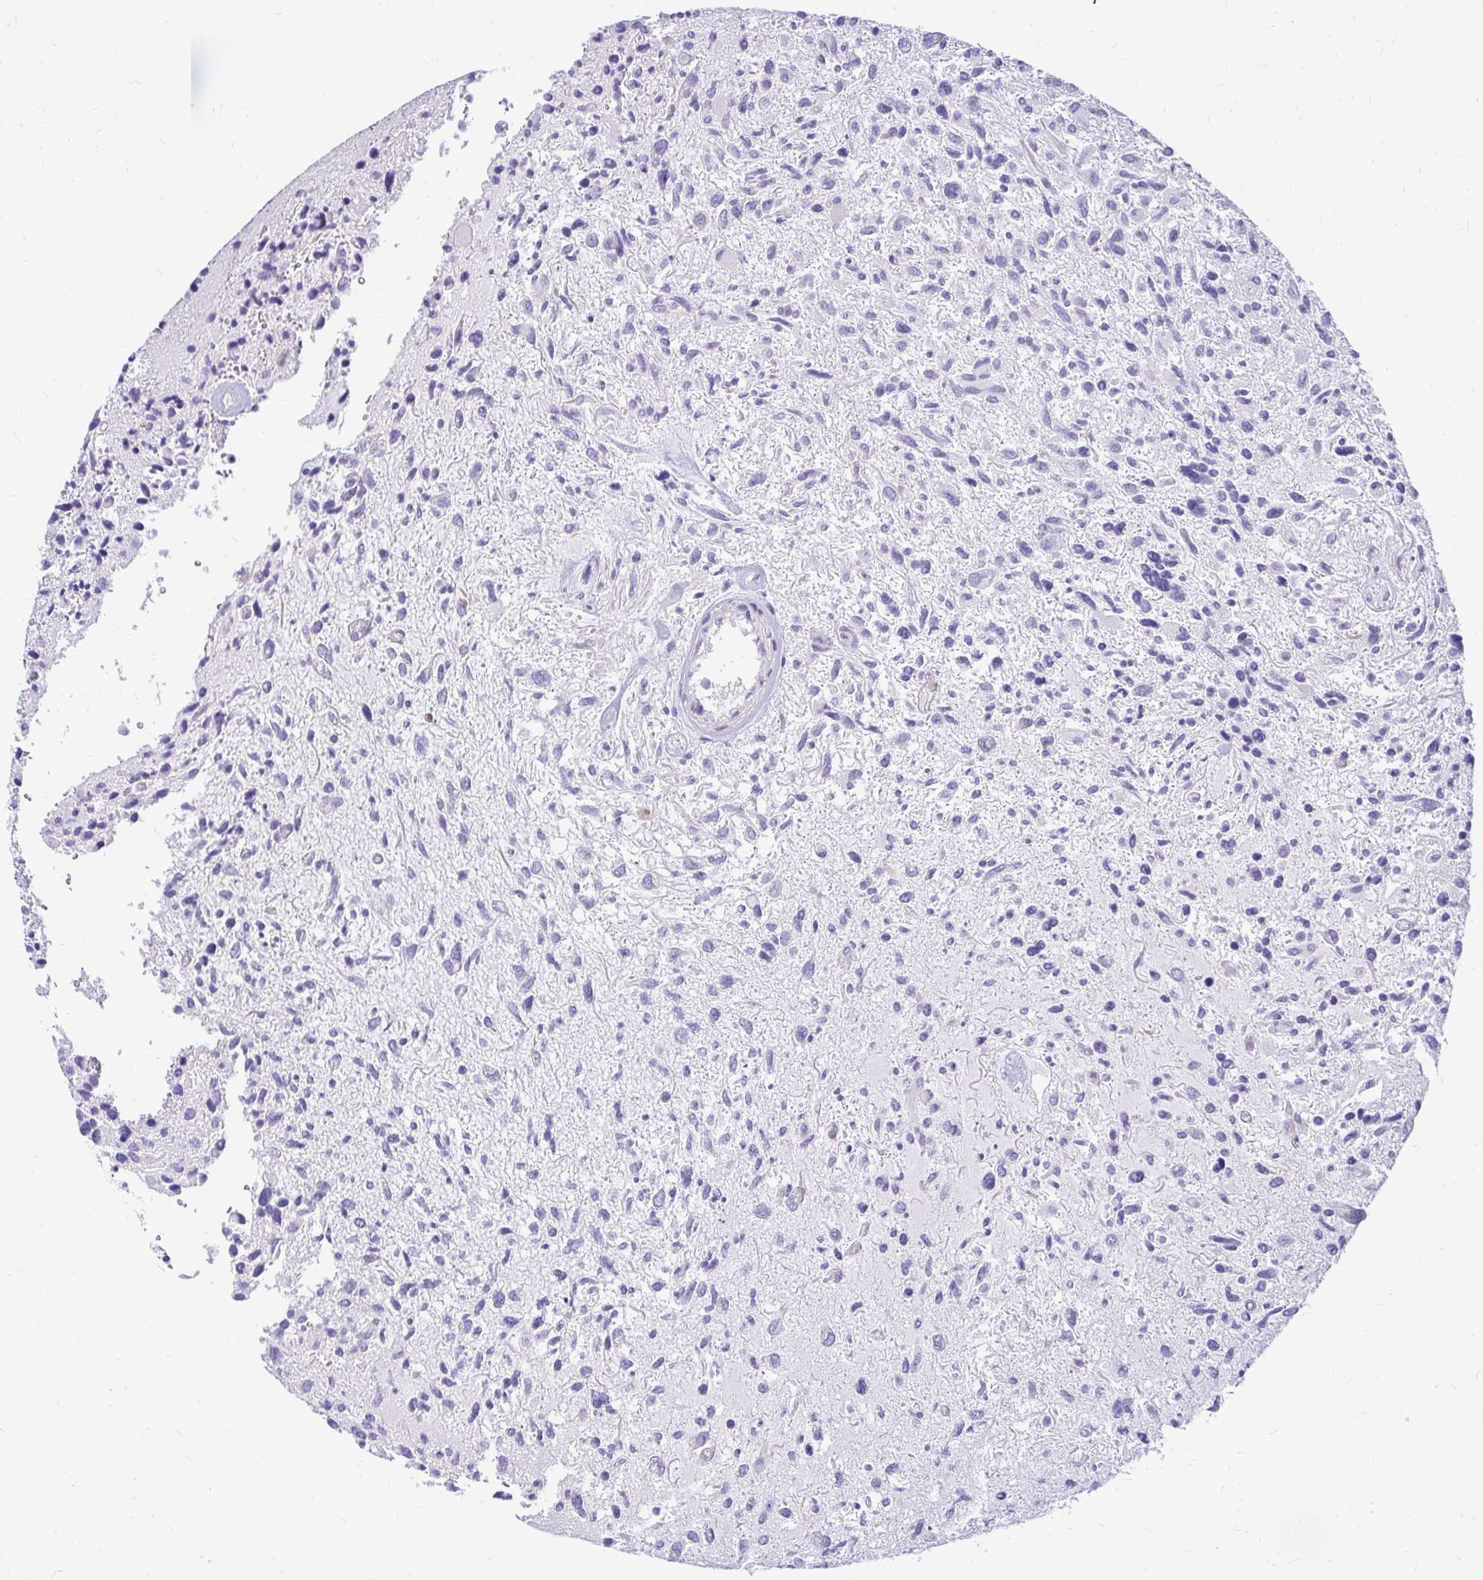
{"staining": {"intensity": "negative", "quantity": "none", "location": "none"}, "tissue": "glioma", "cell_type": "Tumor cells", "image_type": "cancer", "snomed": [{"axis": "morphology", "description": "Glioma, malignant, High grade"}, {"axis": "topography", "description": "Brain"}], "caption": "An IHC histopathology image of glioma is shown. There is no staining in tumor cells of glioma. Nuclei are stained in blue.", "gene": "PKN3", "patient": {"sex": "female", "age": 11}}